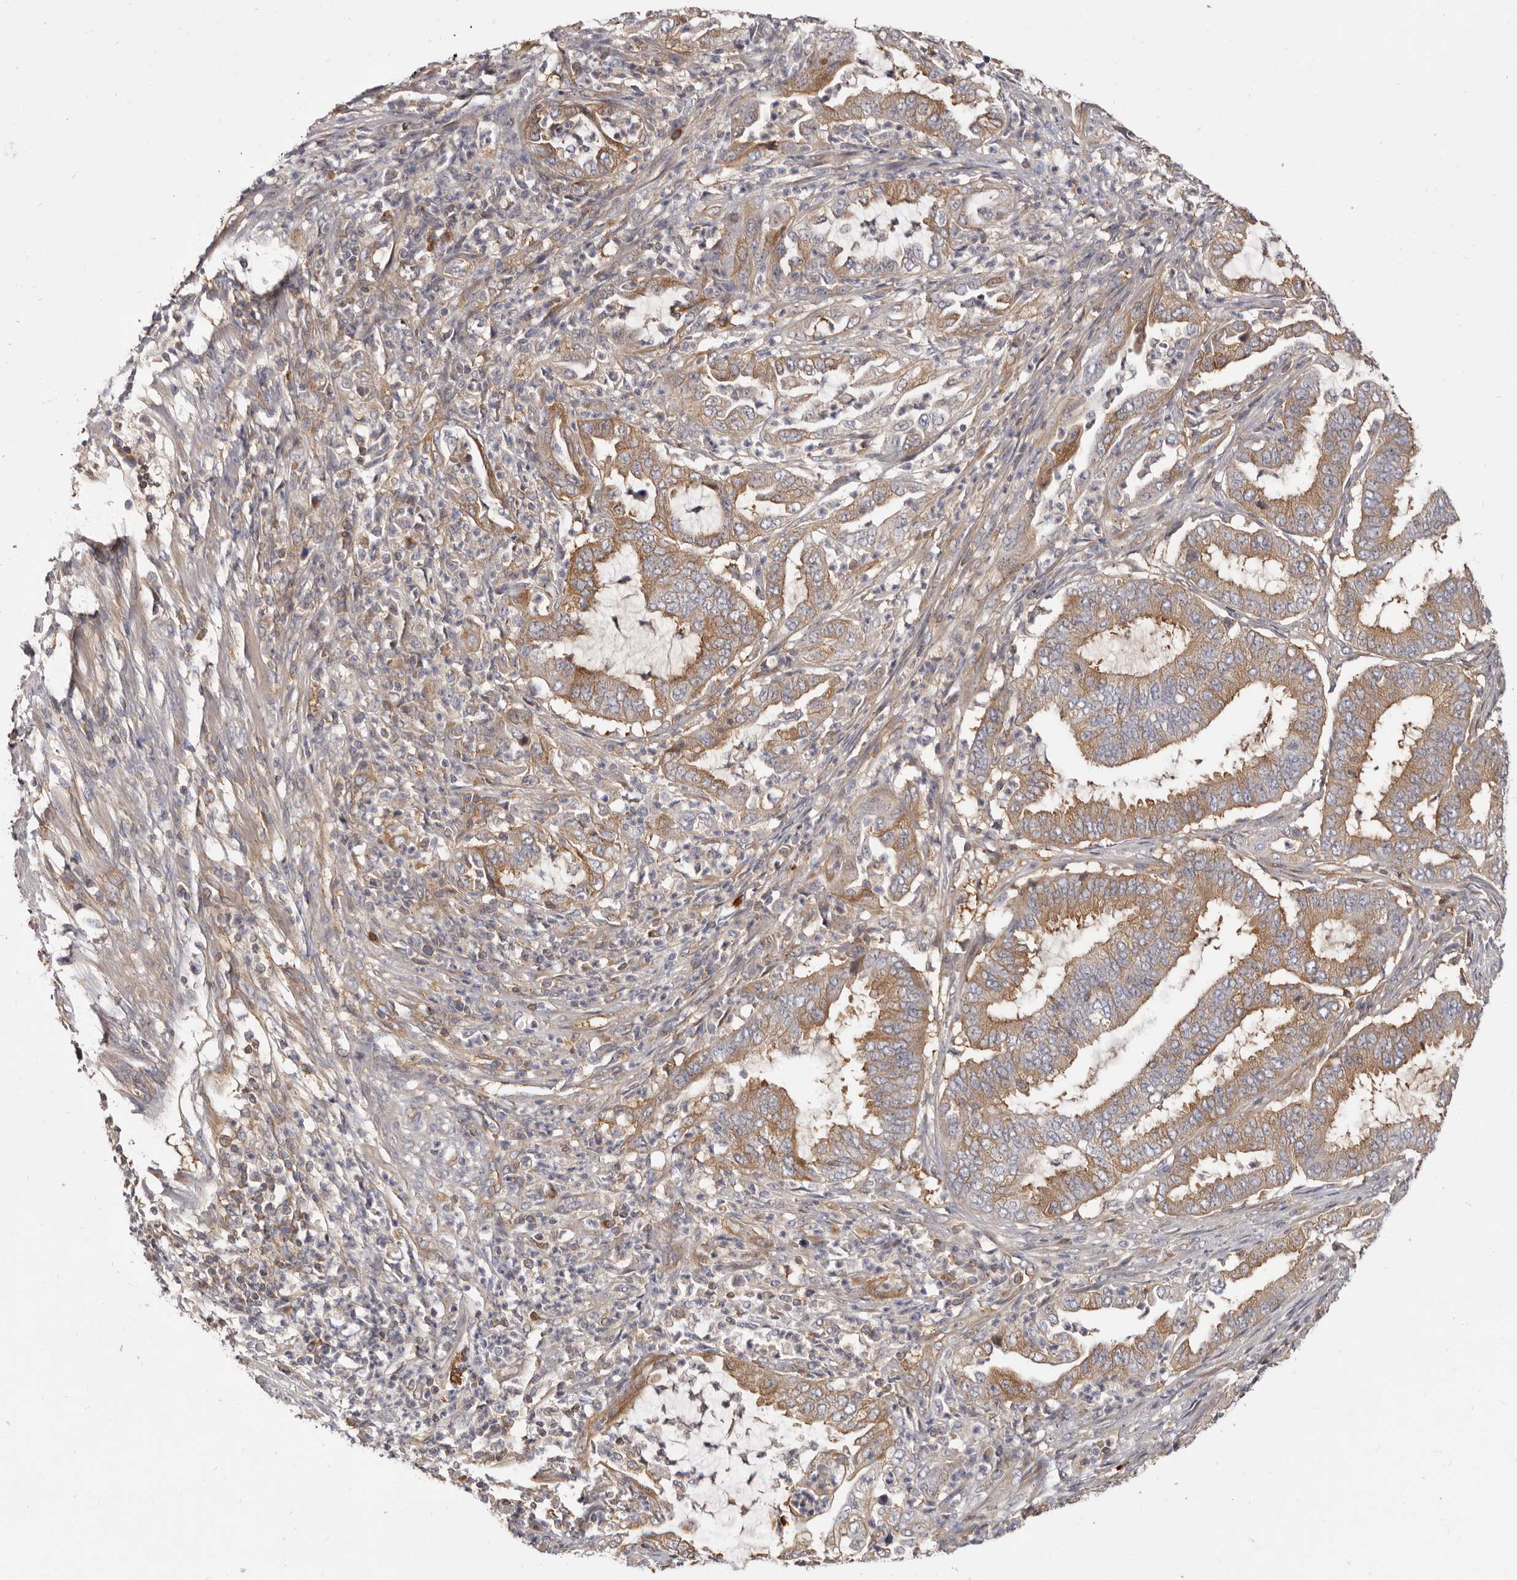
{"staining": {"intensity": "moderate", "quantity": ">75%", "location": "cytoplasmic/membranous"}, "tissue": "endometrial cancer", "cell_type": "Tumor cells", "image_type": "cancer", "snomed": [{"axis": "morphology", "description": "Adenocarcinoma, NOS"}, {"axis": "topography", "description": "Endometrium"}], "caption": "High-magnification brightfield microscopy of endometrial adenocarcinoma stained with DAB (3,3'-diaminobenzidine) (brown) and counterstained with hematoxylin (blue). tumor cells exhibit moderate cytoplasmic/membranous expression is seen in approximately>75% of cells. (DAB (3,3'-diaminobenzidine) = brown stain, brightfield microscopy at high magnification).", "gene": "ADAMTS20", "patient": {"sex": "female", "age": 51}}